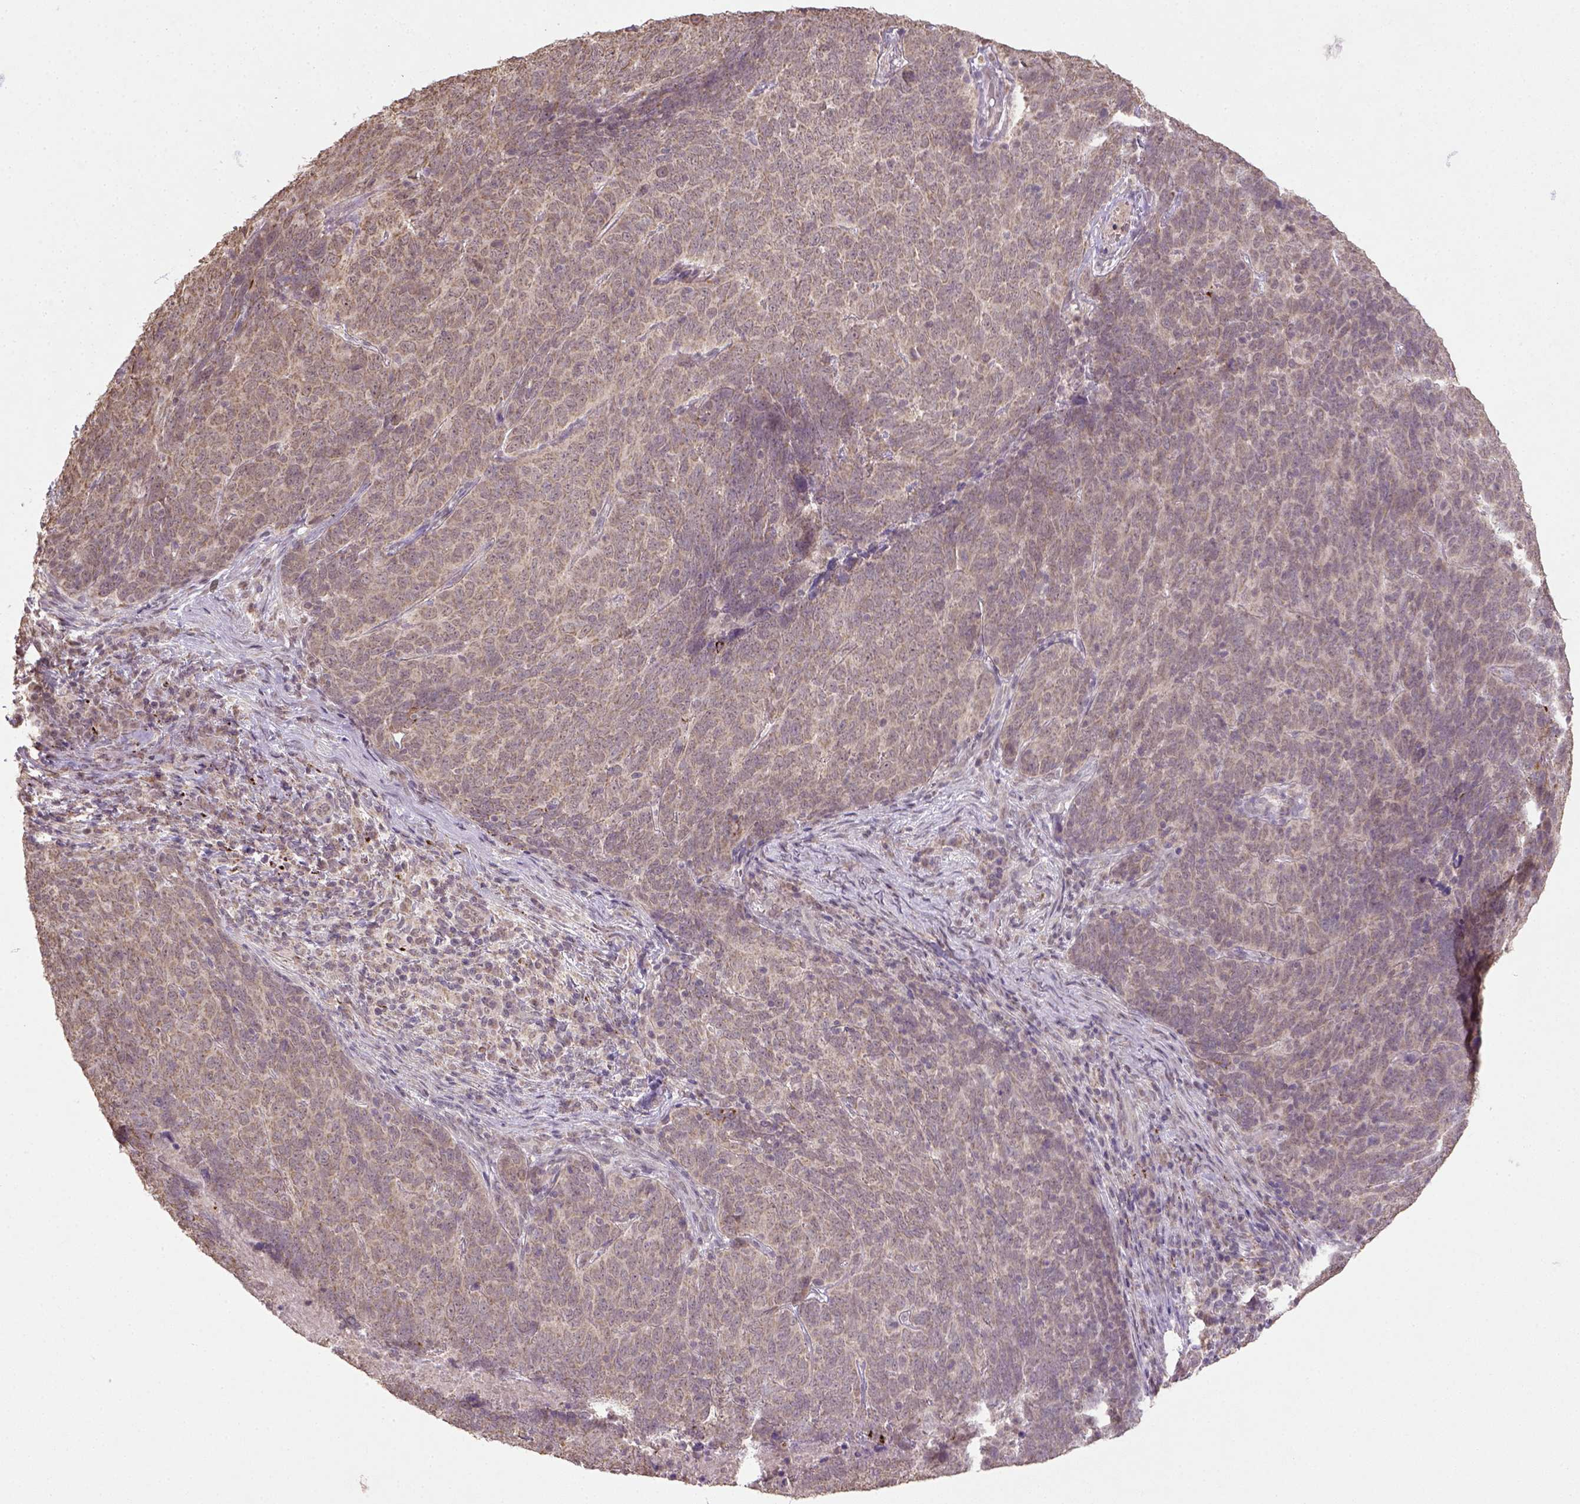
{"staining": {"intensity": "moderate", "quantity": ">75%", "location": "cytoplasmic/membranous"}, "tissue": "skin cancer", "cell_type": "Tumor cells", "image_type": "cancer", "snomed": [{"axis": "morphology", "description": "Squamous cell carcinoma, NOS"}, {"axis": "topography", "description": "Skin"}, {"axis": "topography", "description": "Anal"}], "caption": "Immunohistochemistry photomicrograph of neoplastic tissue: skin squamous cell carcinoma stained using immunohistochemistry (IHC) demonstrates medium levels of moderate protein expression localized specifically in the cytoplasmic/membranous of tumor cells, appearing as a cytoplasmic/membranous brown color.", "gene": "NUDT10", "patient": {"sex": "female", "age": 51}}